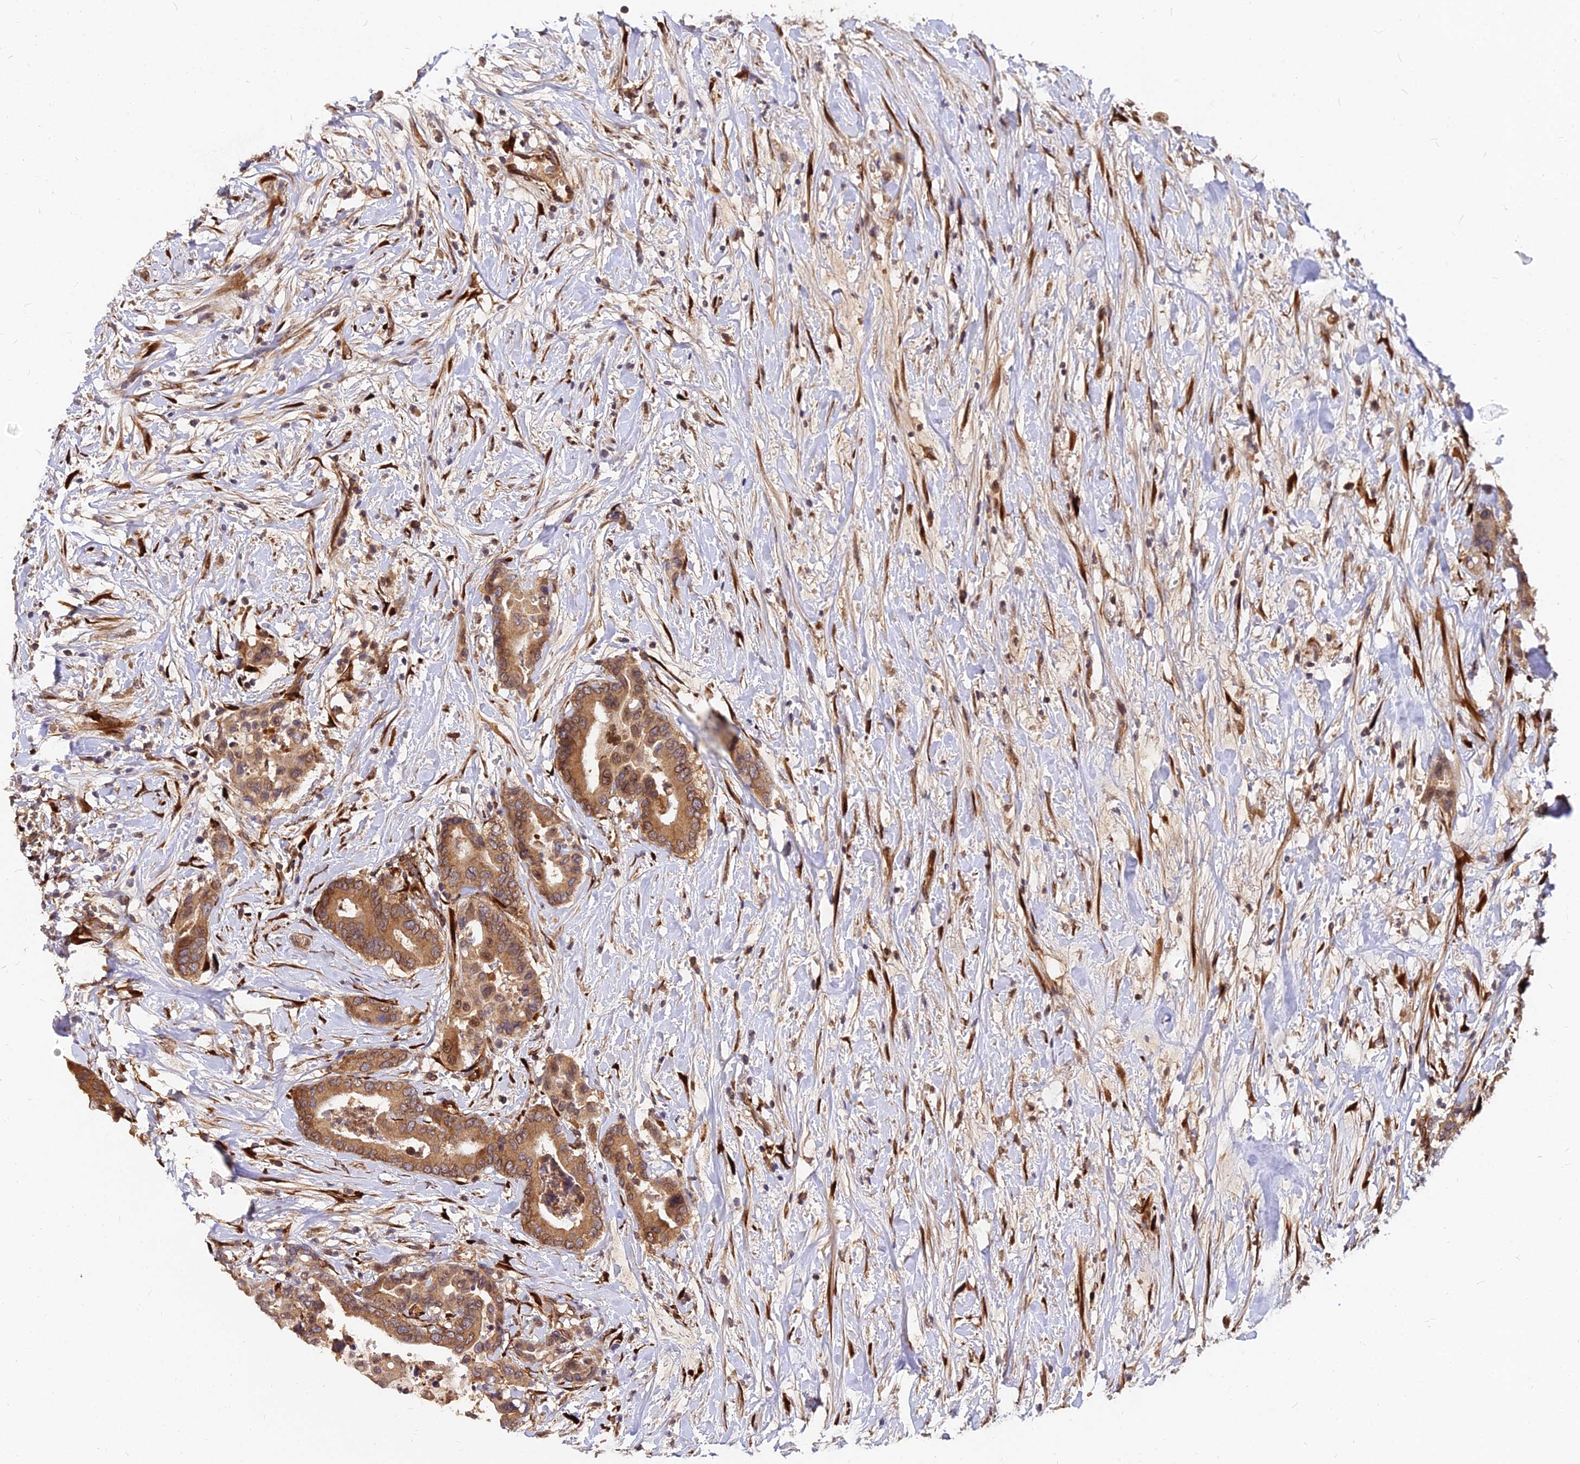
{"staining": {"intensity": "moderate", "quantity": ">75%", "location": "cytoplasmic/membranous"}, "tissue": "colorectal cancer", "cell_type": "Tumor cells", "image_type": "cancer", "snomed": [{"axis": "morphology", "description": "Normal tissue, NOS"}, {"axis": "morphology", "description": "Adenocarcinoma, NOS"}, {"axis": "topography", "description": "Colon"}], "caption": "Immunohistochemical staining of human colorectal cancer reveals medium levels of moderate cytoplasmic/membranous positivity in about >75% of tumor cells.", "gene": "PDE4D", "patient": {"sex": "male", "age": 82}}